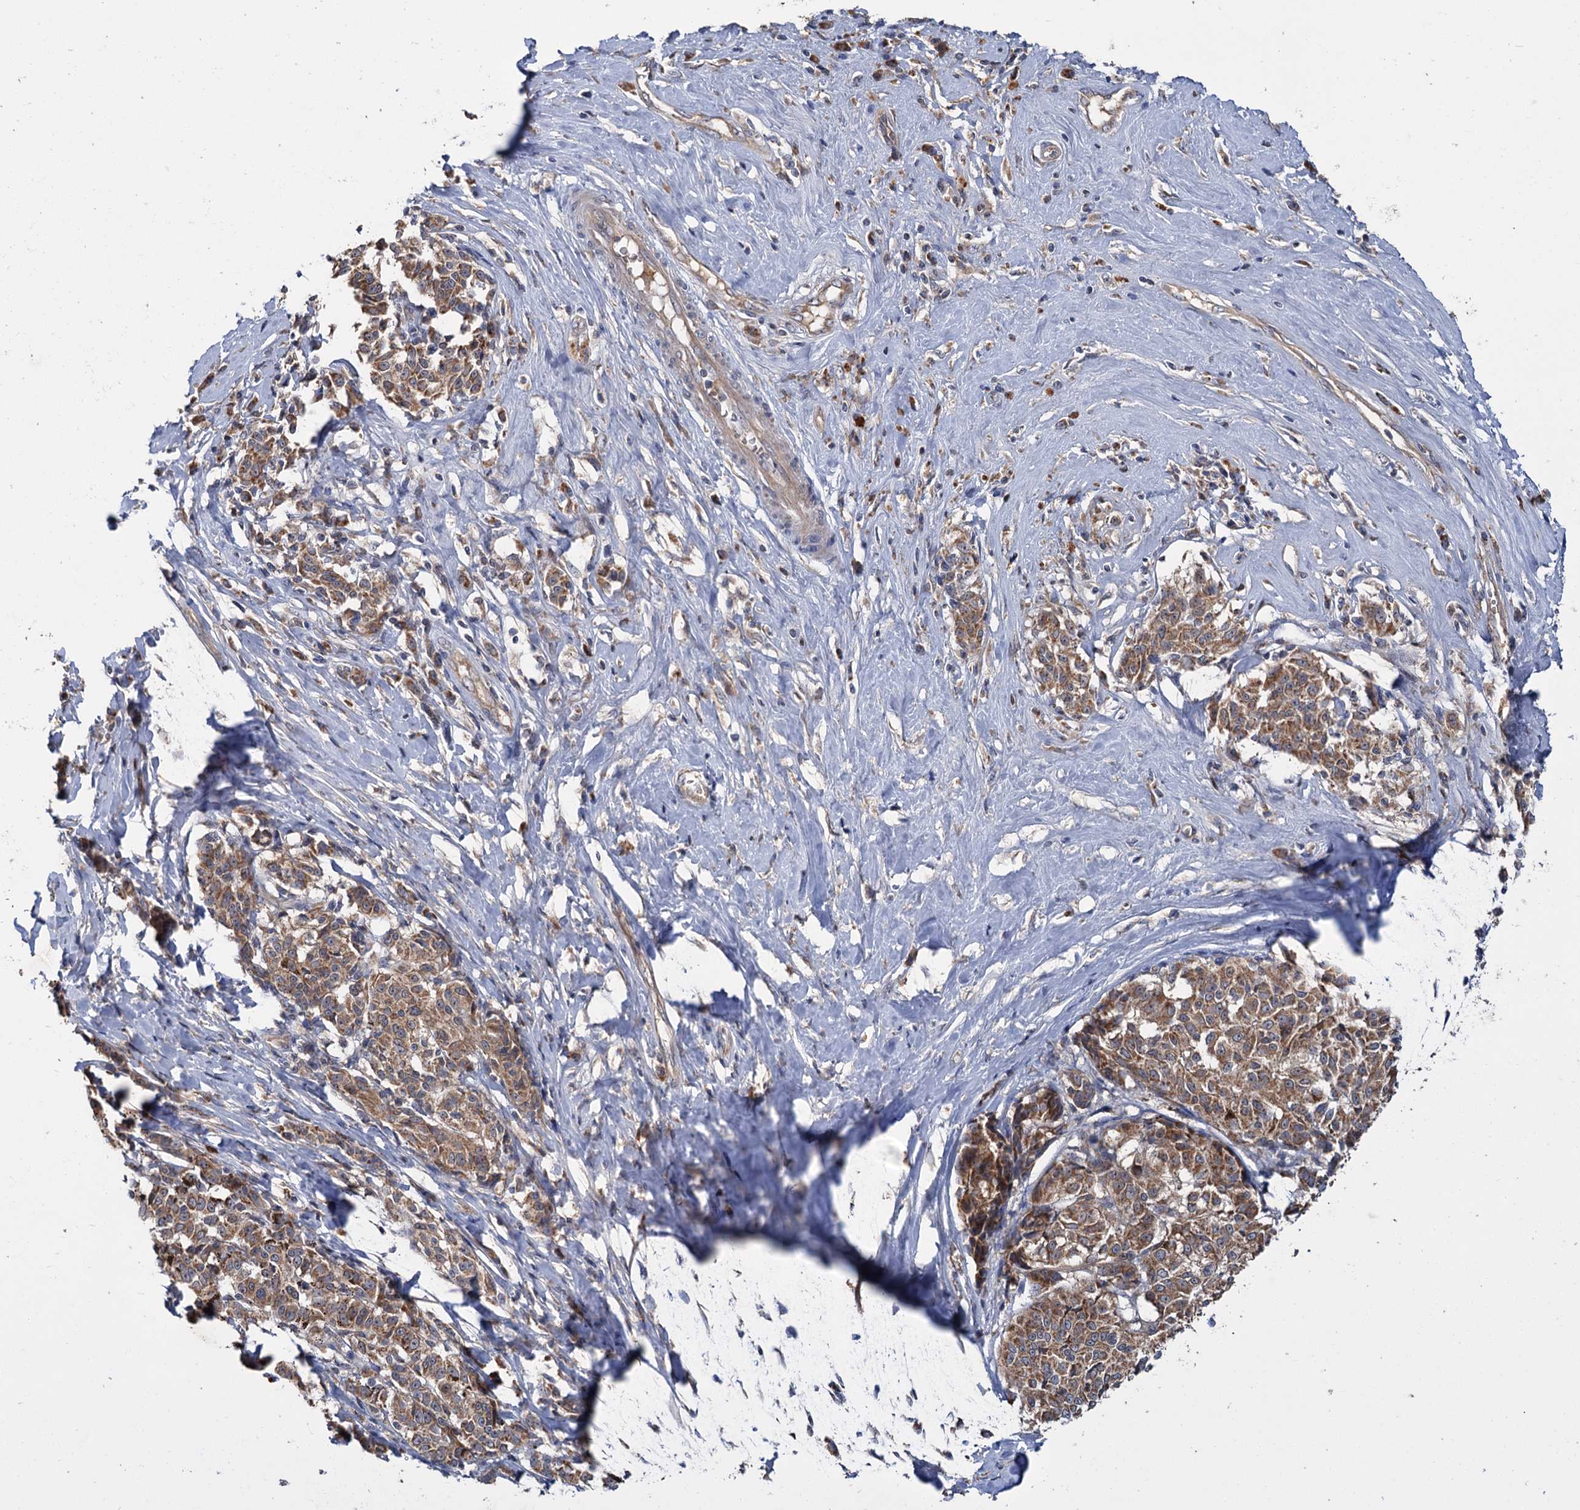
{"staining": {"intensity": "moderate", "quantity": ">75%", "location": "cytoplasmic/membranous"}, "tissue": "melanoma", "cell_type": "Tumor cells", "image_type": "cancer", "snomed": [{"axis": "morphology", "description": "Malignant melanoma, NOS"}, {"axis": "topography", "description": "Skin"}], "caption": "Melanoma tissue reveals moderate cytoplasmic/membranous positivity in about >75% of tumor cells, visualized by immunohistochemistry. The staining is performed using DAB brown chromogen to label protein expression. The nuclei are counter-stained blue using hematoxylin.", "gene": "DYNC2H1", "patient": {"sex": "female", "age": 72}}